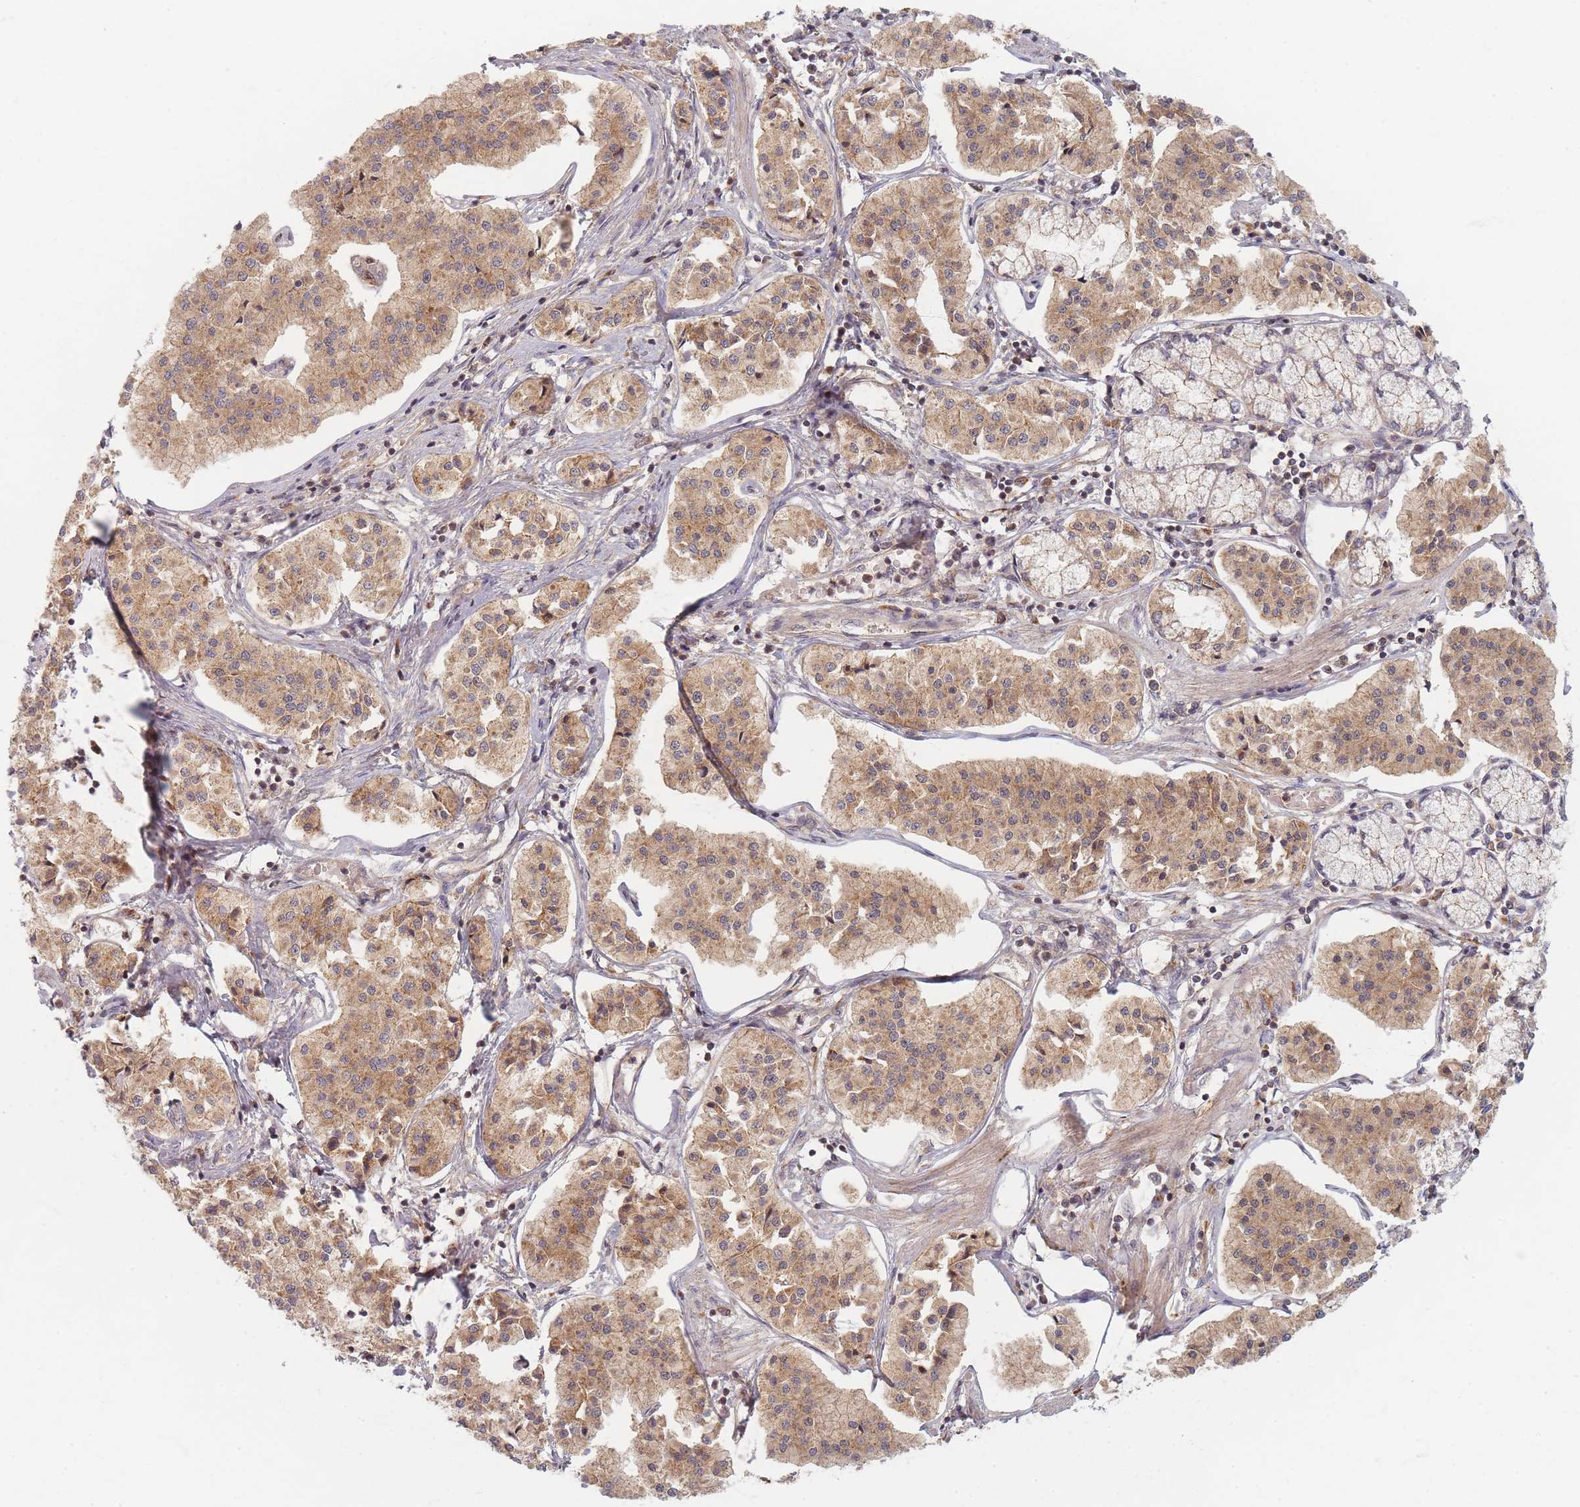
{"staining": {"intensity": "moderate", "quantity": ">75%", "location": "cytoplasmic/membranous"}, "tissue": "pancreatic cancer", "cell_type": "Tumor cells", "image_type": "cancer", "snomed": [{"axis": "morphology", "description": "Adenocarcinoma, NOS"}, {"axis": "topography", "description": "Pancreas"}], "caption": "Protein analysis of pancreatic cancer tissue shows moderate cytoplasmic/membranous positivity in approximately >75% of tumor cells.", "gene": "RADX", "patient": {"sex": "female", "age": 50}}